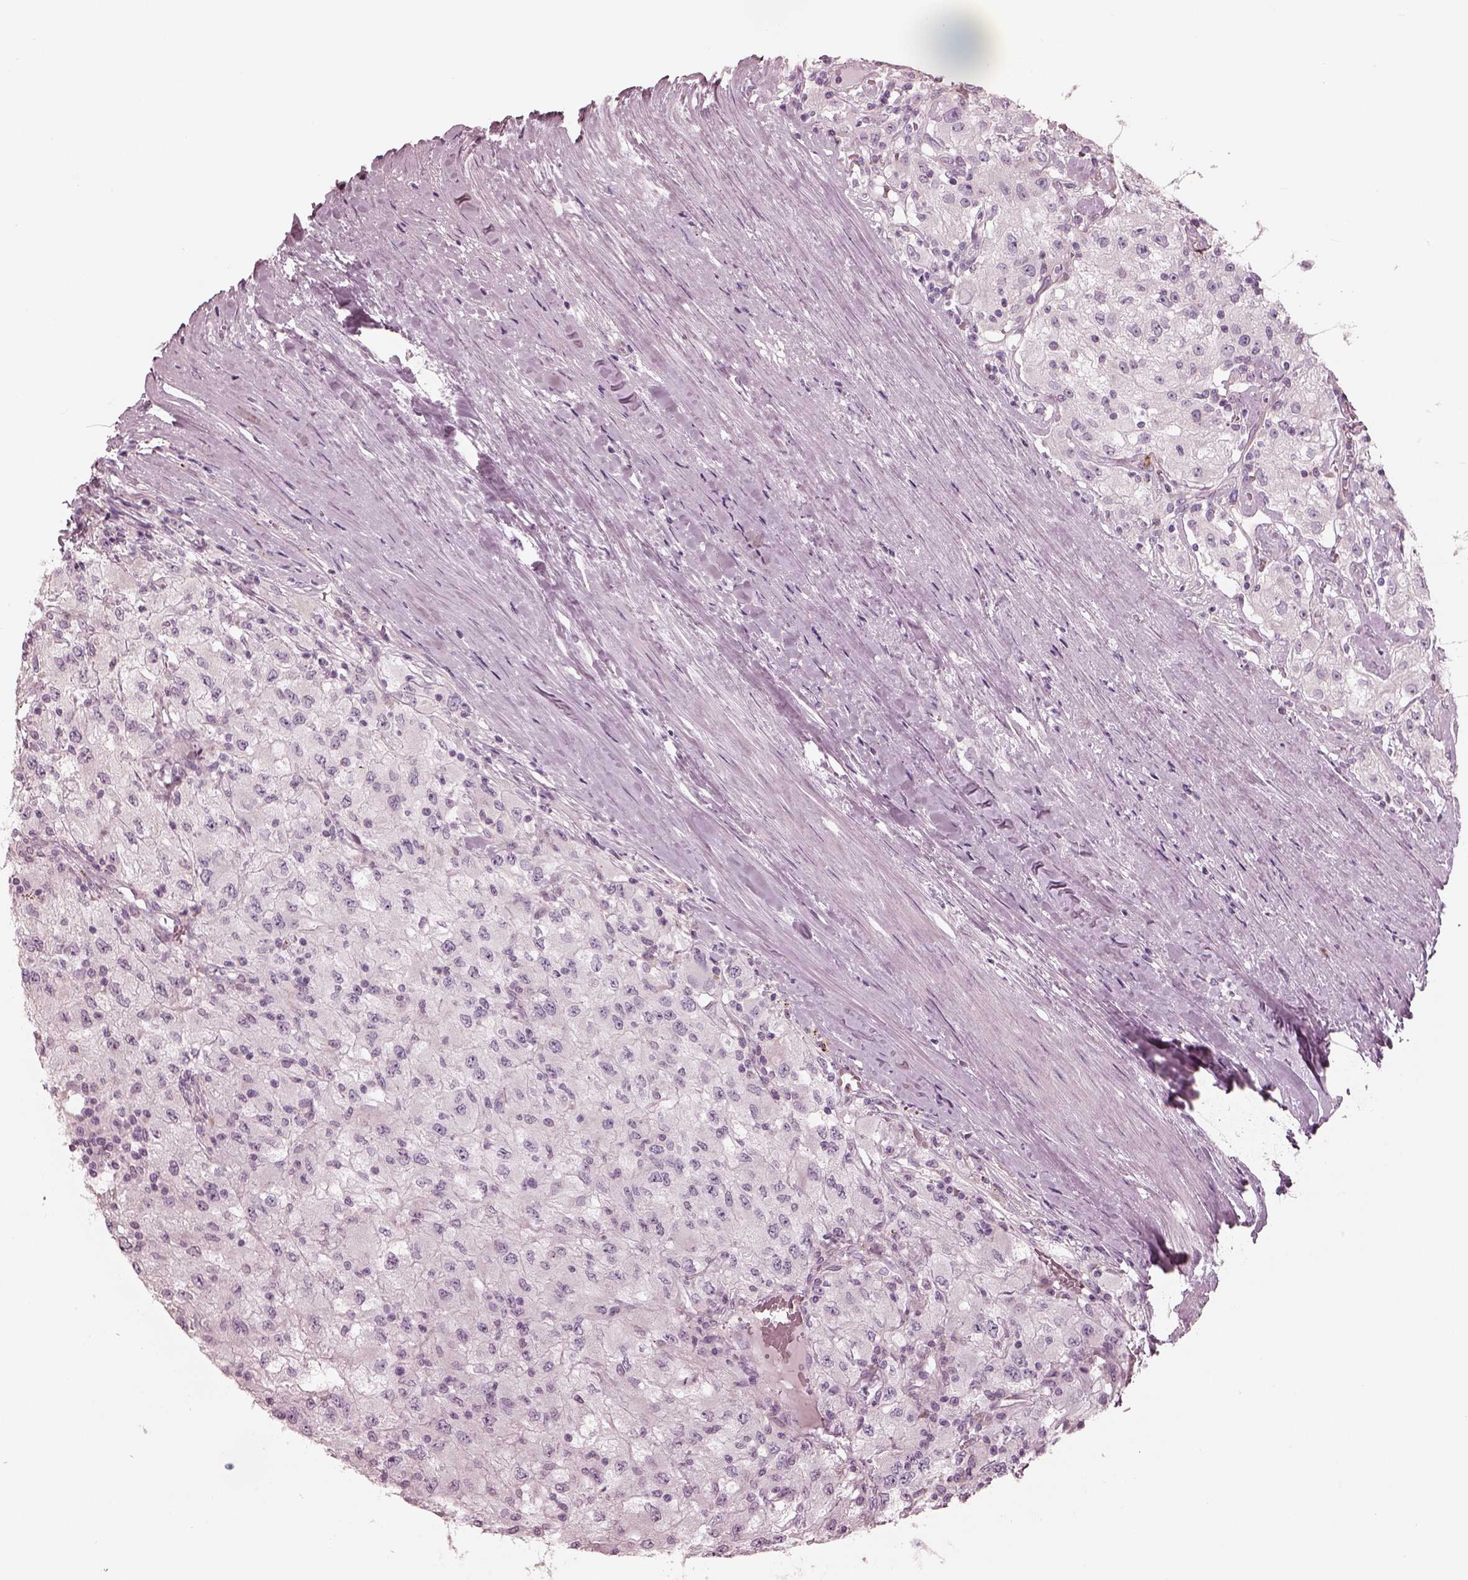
{"staining": {"intensity": "negative", "quantity": "none", "location": "none"}, "tissue": "renal cancer", "cell_type": "Tumor cells", "image_type": "cancer", "snomed": [{"axis": "morphology", "description": "Adenocarcinoma, NOS"}, {"axis": "topography", "description": "Kidney"}], "caption": "Tumor cells are negative for protein expression in human renal cancer (adenocarcinoma).", "gene": "CADM2", "patient": {"sex": "female", "age": 67}}